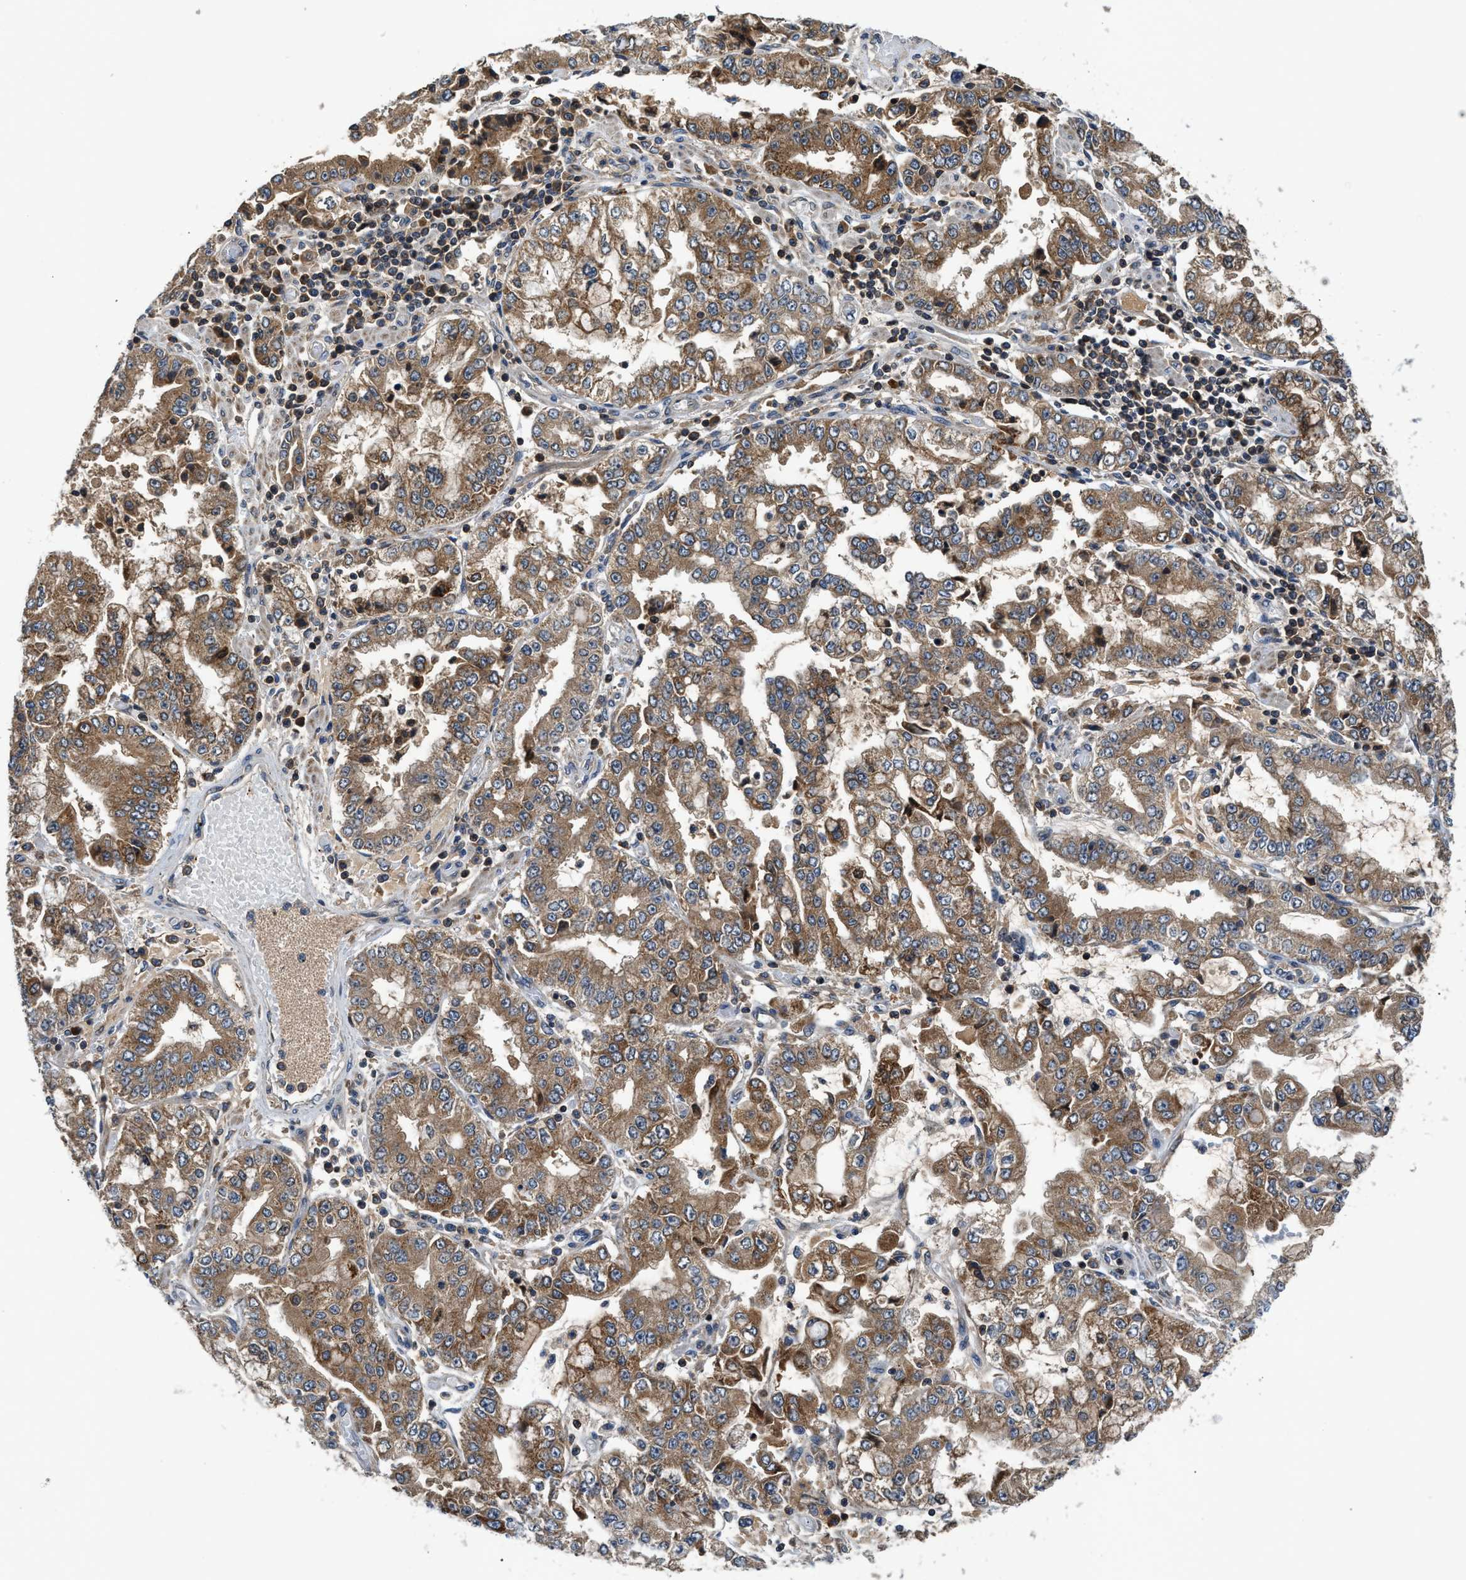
{"staining": {"intensity": "moderate", "quantity": ">75%", "location": "cytoplasmic/membranous"}, "tissue": "stomach cancer", "cell_type": "Tumor cells", "image_type": "cancer", "snomed": [{"axis": "morphology", "description": "Adenocarcinoma, NOS"}, {"axis": "topography", "description": "Stomach"}], "caption": "DAB (3,3'-diaminobenzidine) immunohistochemical staining of stomach adenocarcinoma shows moderate cytoplasmic/membranous protein staining in about >75% of tumor cells.", "gene": "PAFAH2", "patient": {"sex": "male", "age": 76}}